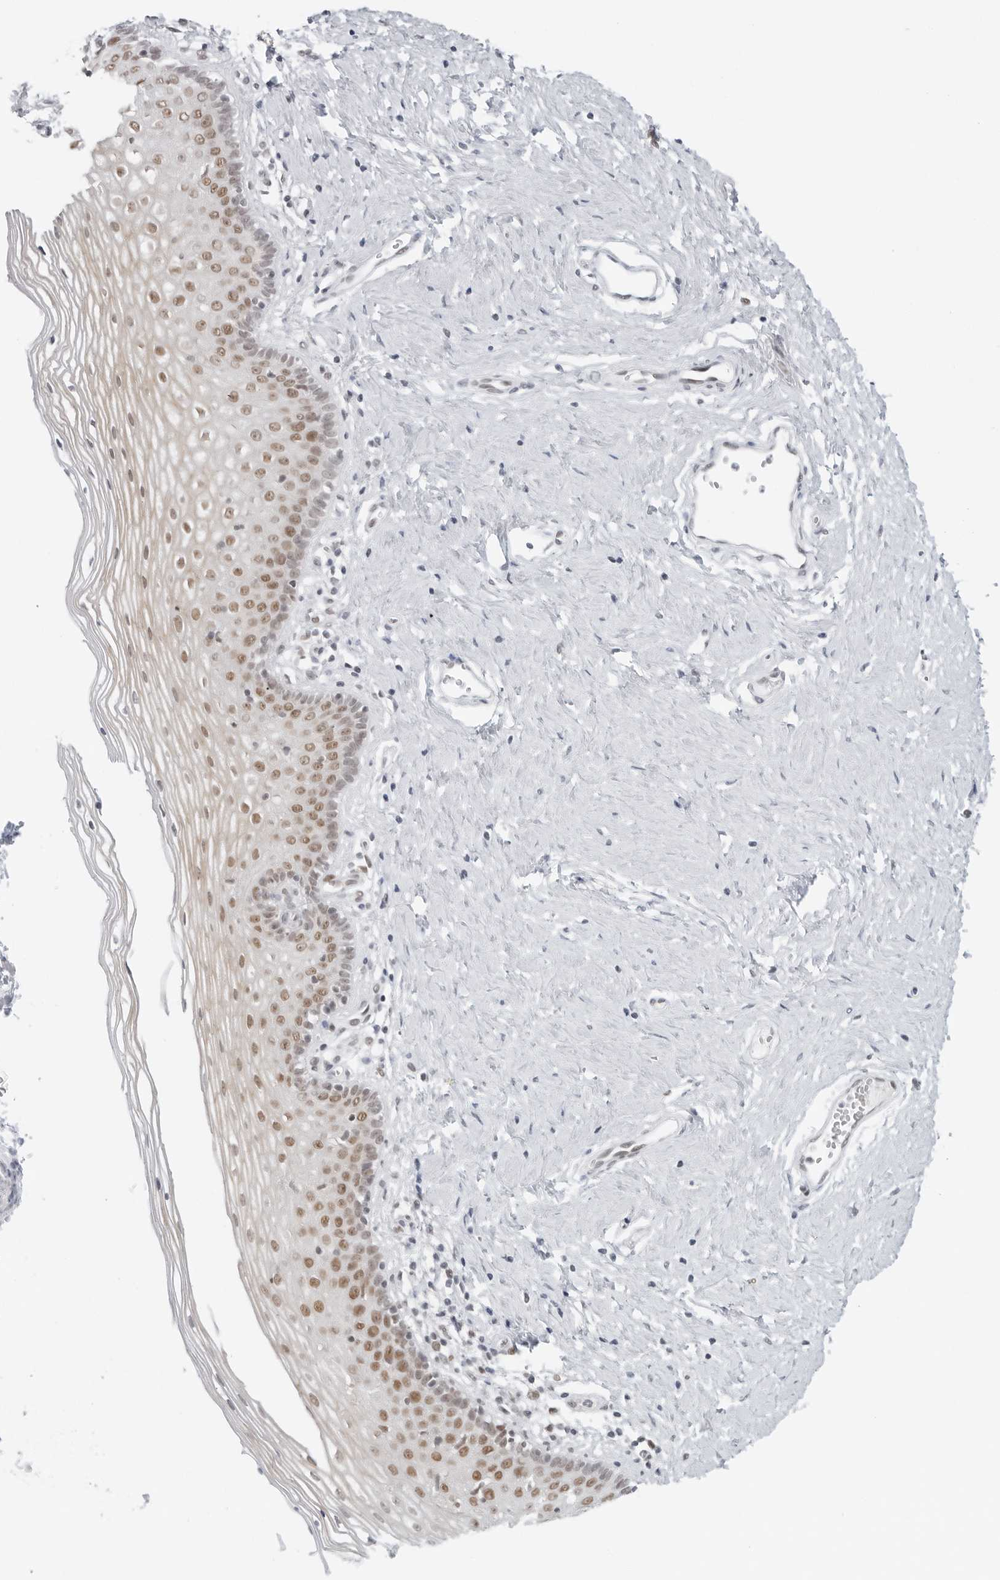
{"staining": {"intensity": "moderate", "quantity": ">75%", "location": "nuclear"}, "tissue": "vagina", "cell_type": "Squamous epithelial cells", "image_type": "normal", "snomed": [{"axis": "morphology", "description": "Normal tissue, NOS"}, {"axis": "topography", "description": "Vagina"}], "caption": "Unremarkable vagina shows moderate nuclear positivity in approximately >75% of squamous epithelial cells, visualized by immunohistochemistry.", "gene": "FOXK2", "patient": {"sex": "female", "age": 32}}